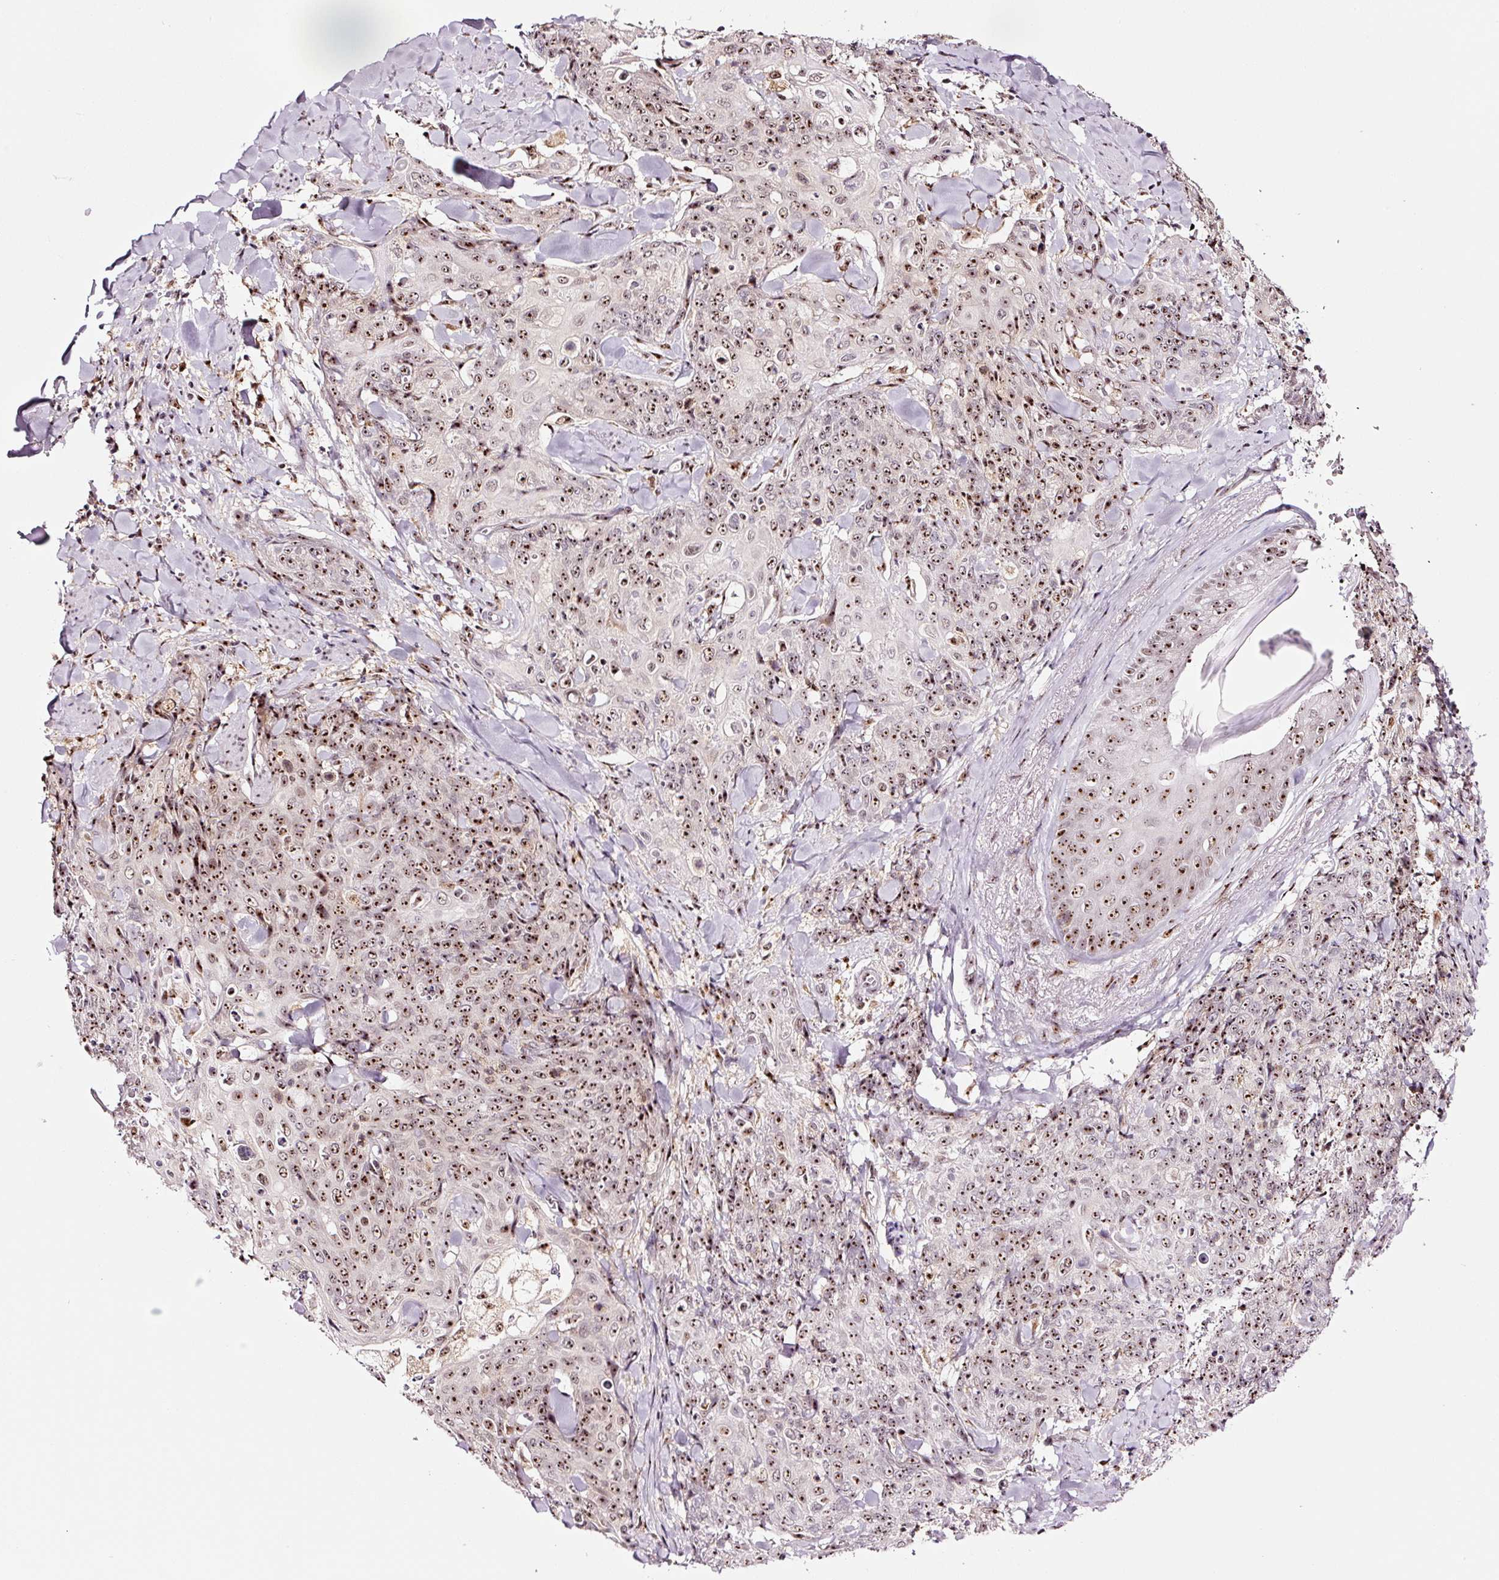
{"staining": {"intensity": "moderate", "quantity": ">75%", "location": "nuclear"}, "tissue": "skin cancer", "cell_type": "Tumor cells", "image_type": "cancer", "snomed": [{"axis": "morphology", "description": "Squamous cell carcinoma, NOS"}, {"axis": "topography", "description": "Skin"}, {"axis": "topography", "description": "Vulva"}], "caption": "Squamous cell carcinoma (skin) tissue reveals moderate nuclear expression in about >75% of tumor cells, visualized by immunohistochemistry.", "gene": "GNL3", "patient": {"sex": "female", "age": 85}}